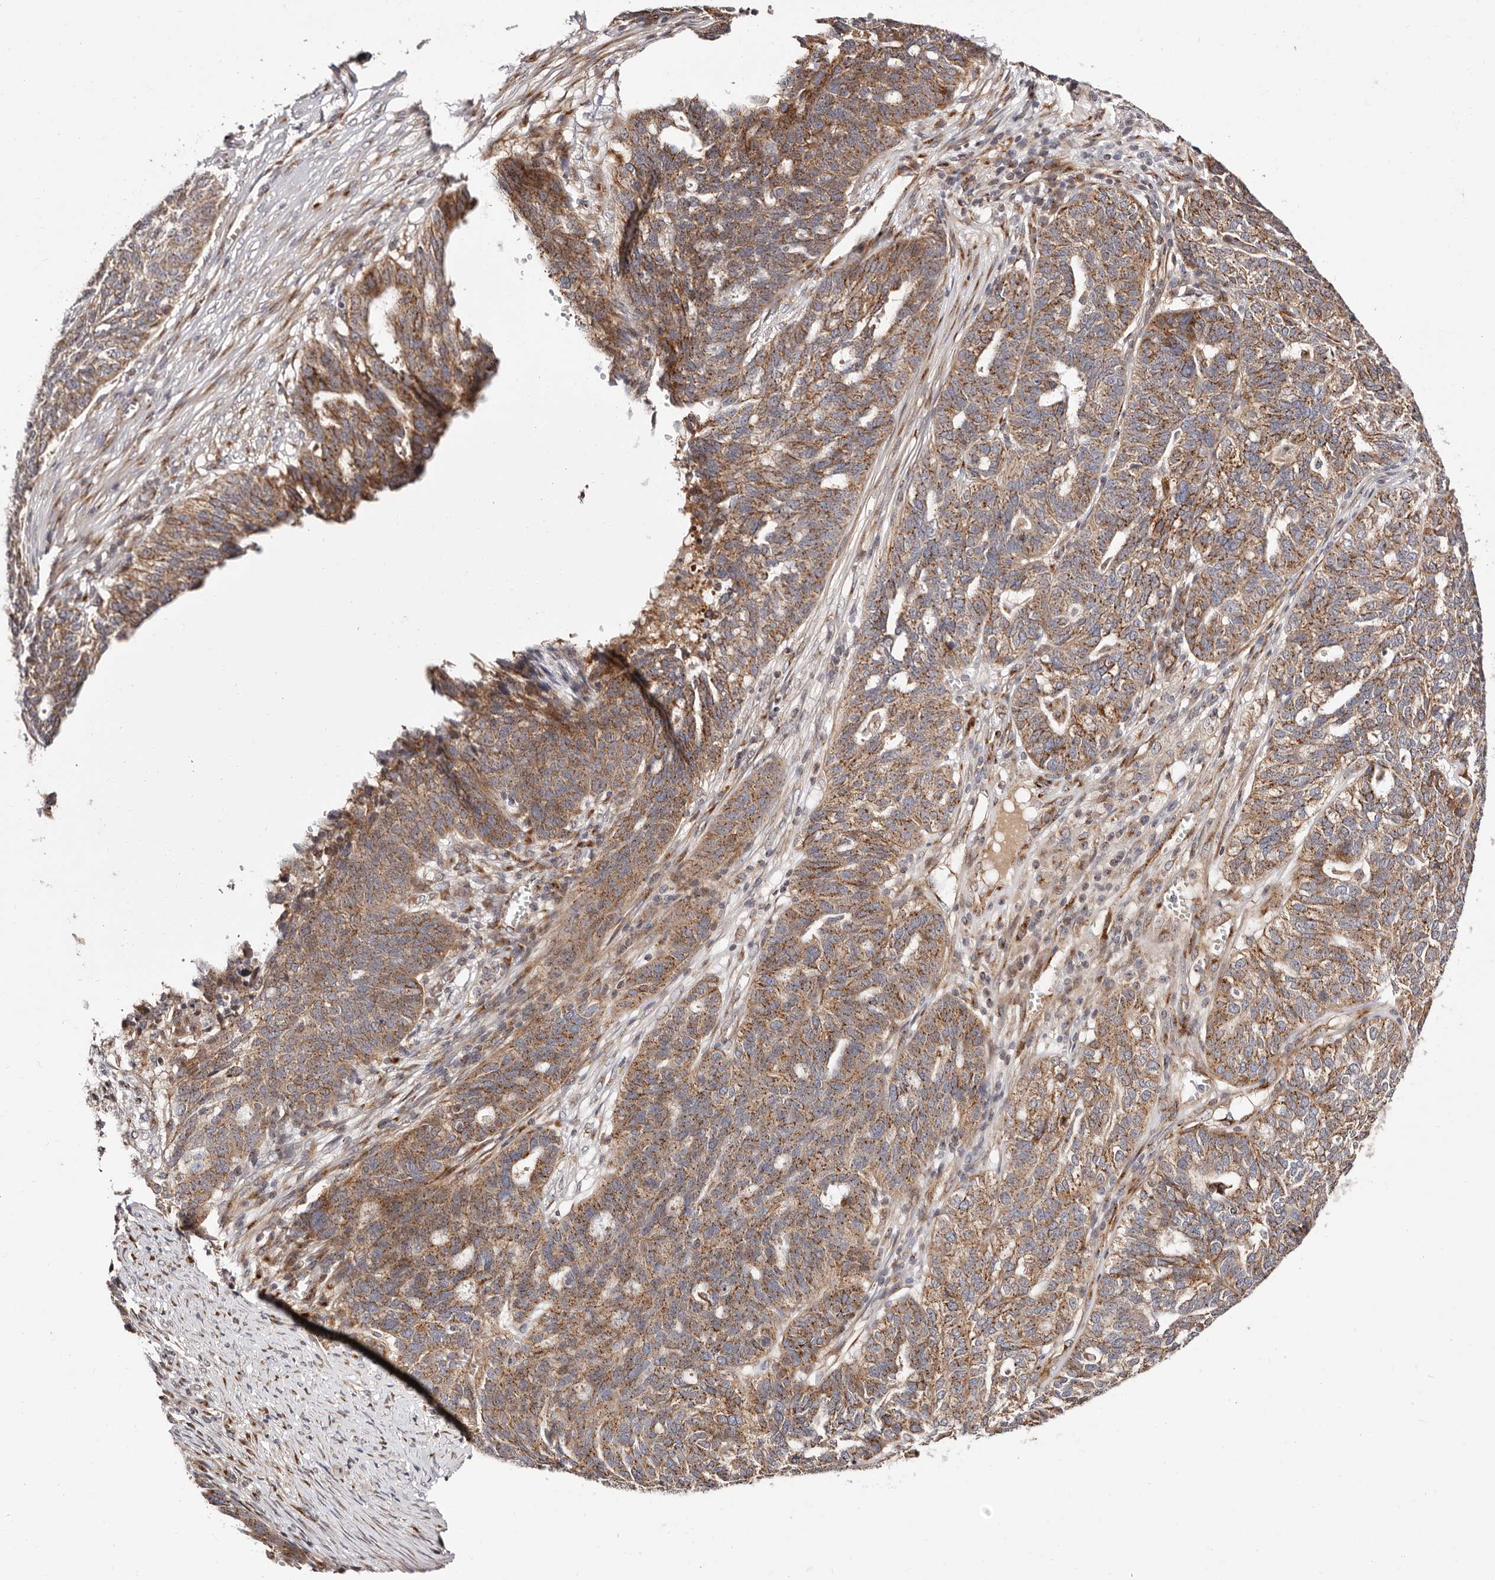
{"staining": {"intensity": "moderate", "quantity": ">75%", "location": "cytoplasmic/membranous"}, "tissue": "ovarian cancer", "cell_type": "Tumor cells", "image_type": "cancer", "snomed": [{"axis": "morphology", "description": "Cystadenocarcinoma, serous, NOS"}, {"axis": "topography", "description": "Ovary"}], "caption": "Ovarian serous cystadenocarcinoma stained with a protein marker shows moderate staining in tumor cells.", "gene": "MAPK6", "patient": {"sex": "female", "age": 59}}